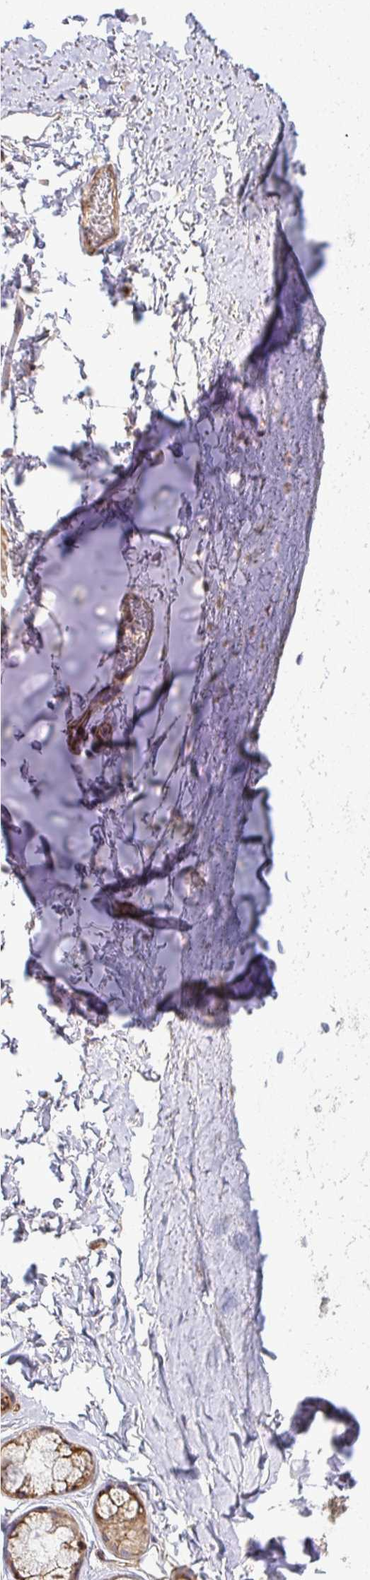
{"staining": {"intensity": "negative", "quantity": "none", "location": "none"}, "tissue": "soft tissue", "cell_type": "Chondrocytes", "image_type": "normal", "snomed": [{"axis": "morphology", "description": "Normal tissue, NOS"}, {"axis": "topography", "description": "Cartilage tissue"}, {"axis": "topography", "description": "Bronchus"}, {"axis": "topography", "description": "Peripheral nerve tissue"}], "caption": "Protein analysis of unremarkable soft tissue shows no significant expression in chondrocytes.", "gene": "B4GALT6", "patient": {"sex": "male", "age": 67}}